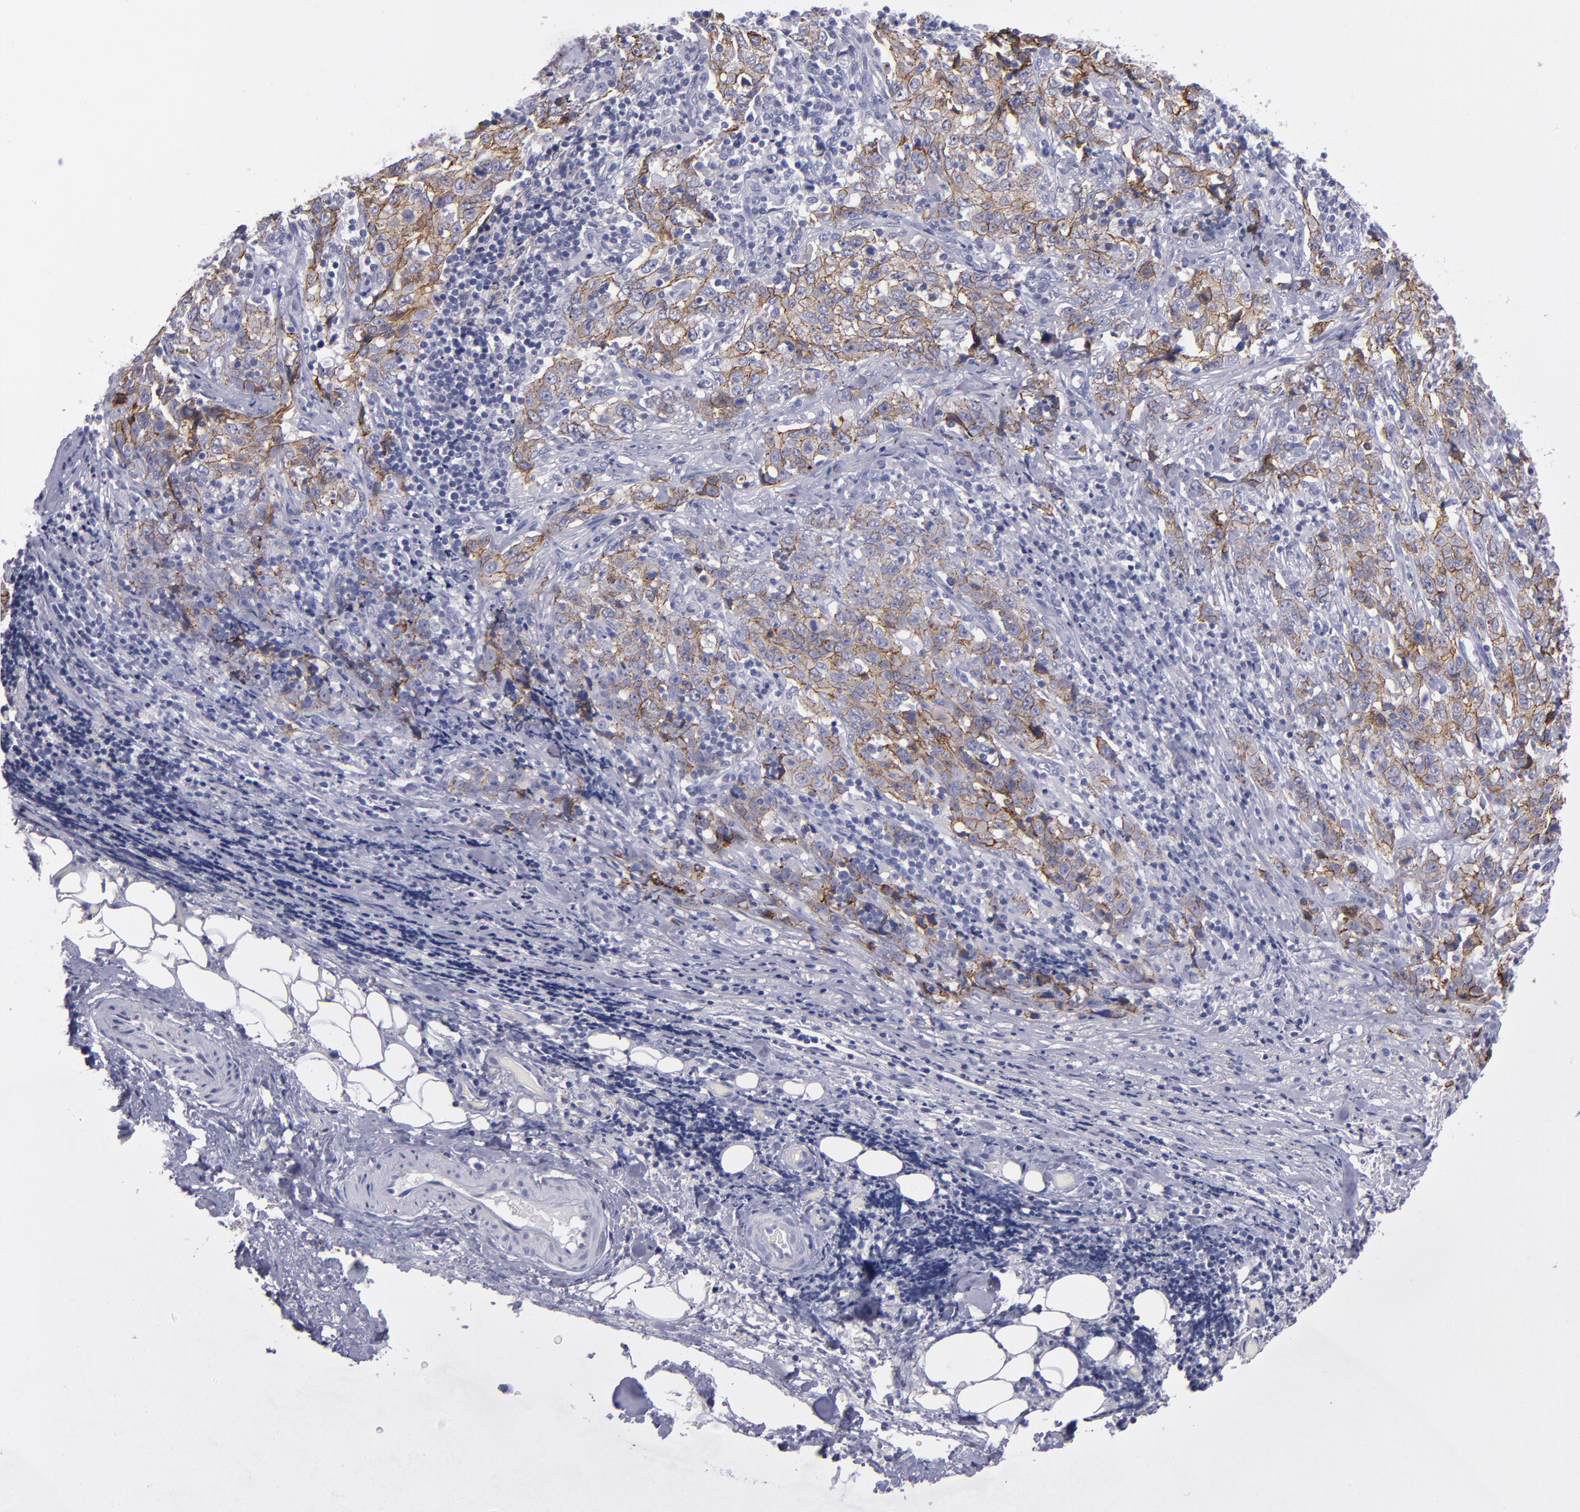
{"staining": {"intensity": "moderate", "quantity": ">75%", "location": "cytoplasmic/membranous"}, "tissue": "stomach cancer", "cell_type": "Tumor cells", "image_type": "cancer", "snomed": [{"axis": "morphology", "description": "Adenocarcinoma, NOS"}, {"axis": "topography", "description": "Stomach"}], "caption": "IHC staining of stomach adenocarcinoma, which exhibits medium levels of moderate cytoplasmic/membranous expression in about >75% of tumor cells indicating moderate cytoplasmic/membranous protein expression. The staining was performed using DAB (3,3'-diaminobenzidine) (brown) for protein detection and nuclei were counterstained in hematoxylin (blue).", "gene": "CDH3", "patient": {"sex": "male", "age": 48}}